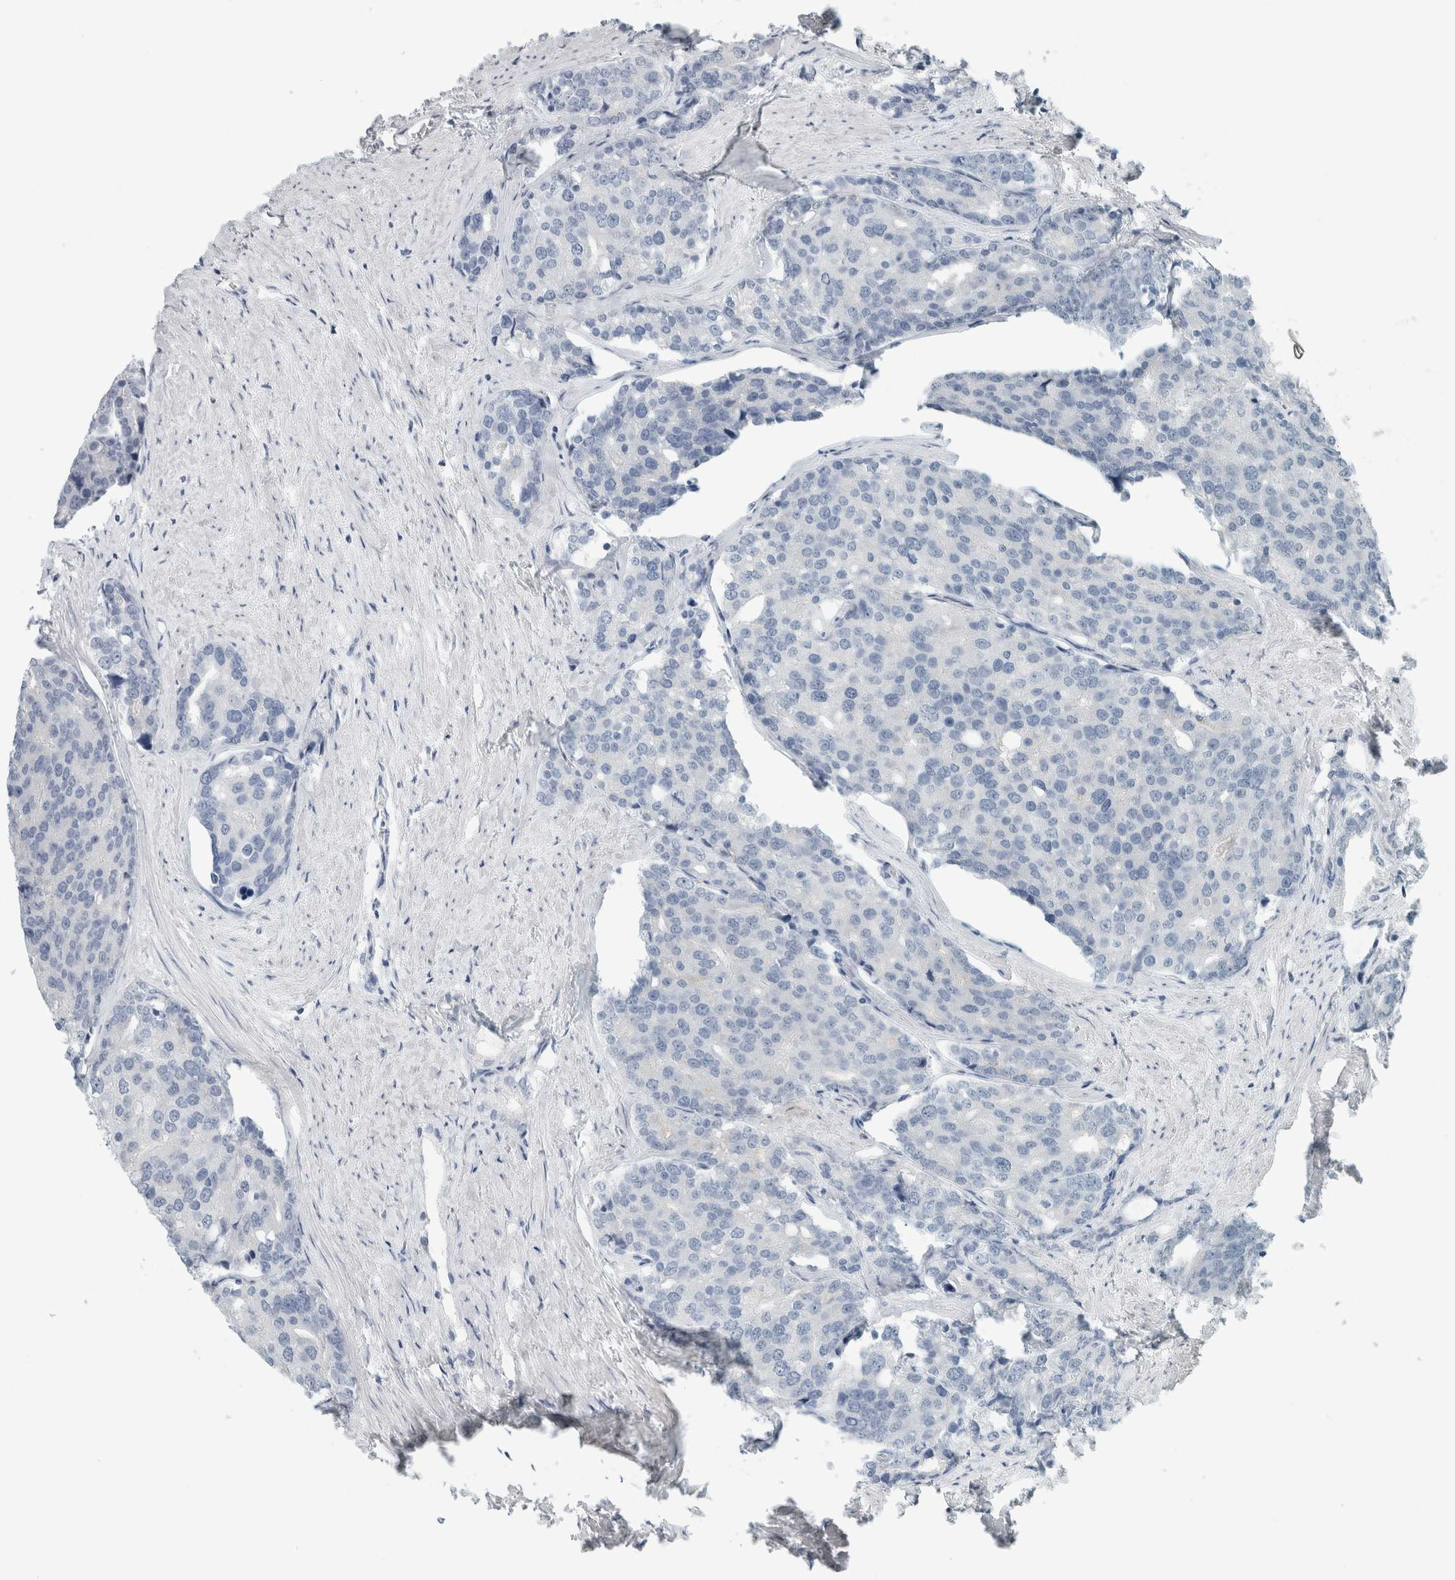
{"staining": {"intensity": "negative", "quantity": "none", "location": "none"}, "tissue": "prostate cancer", "cell_type": "Tumor cells", "image_type": "cancer", "snomed": [{"axis": "morphology", "description": "Adenocarcinoma, High grade"}, {"axis": "topography", "description": "Prostate"}], "caption": "Immunohistochemical staining of human prostate cancer shows no significant expression in tumor cells.", "gene": "TRIT1", "patient": {"sex": "male", "age": 50}}